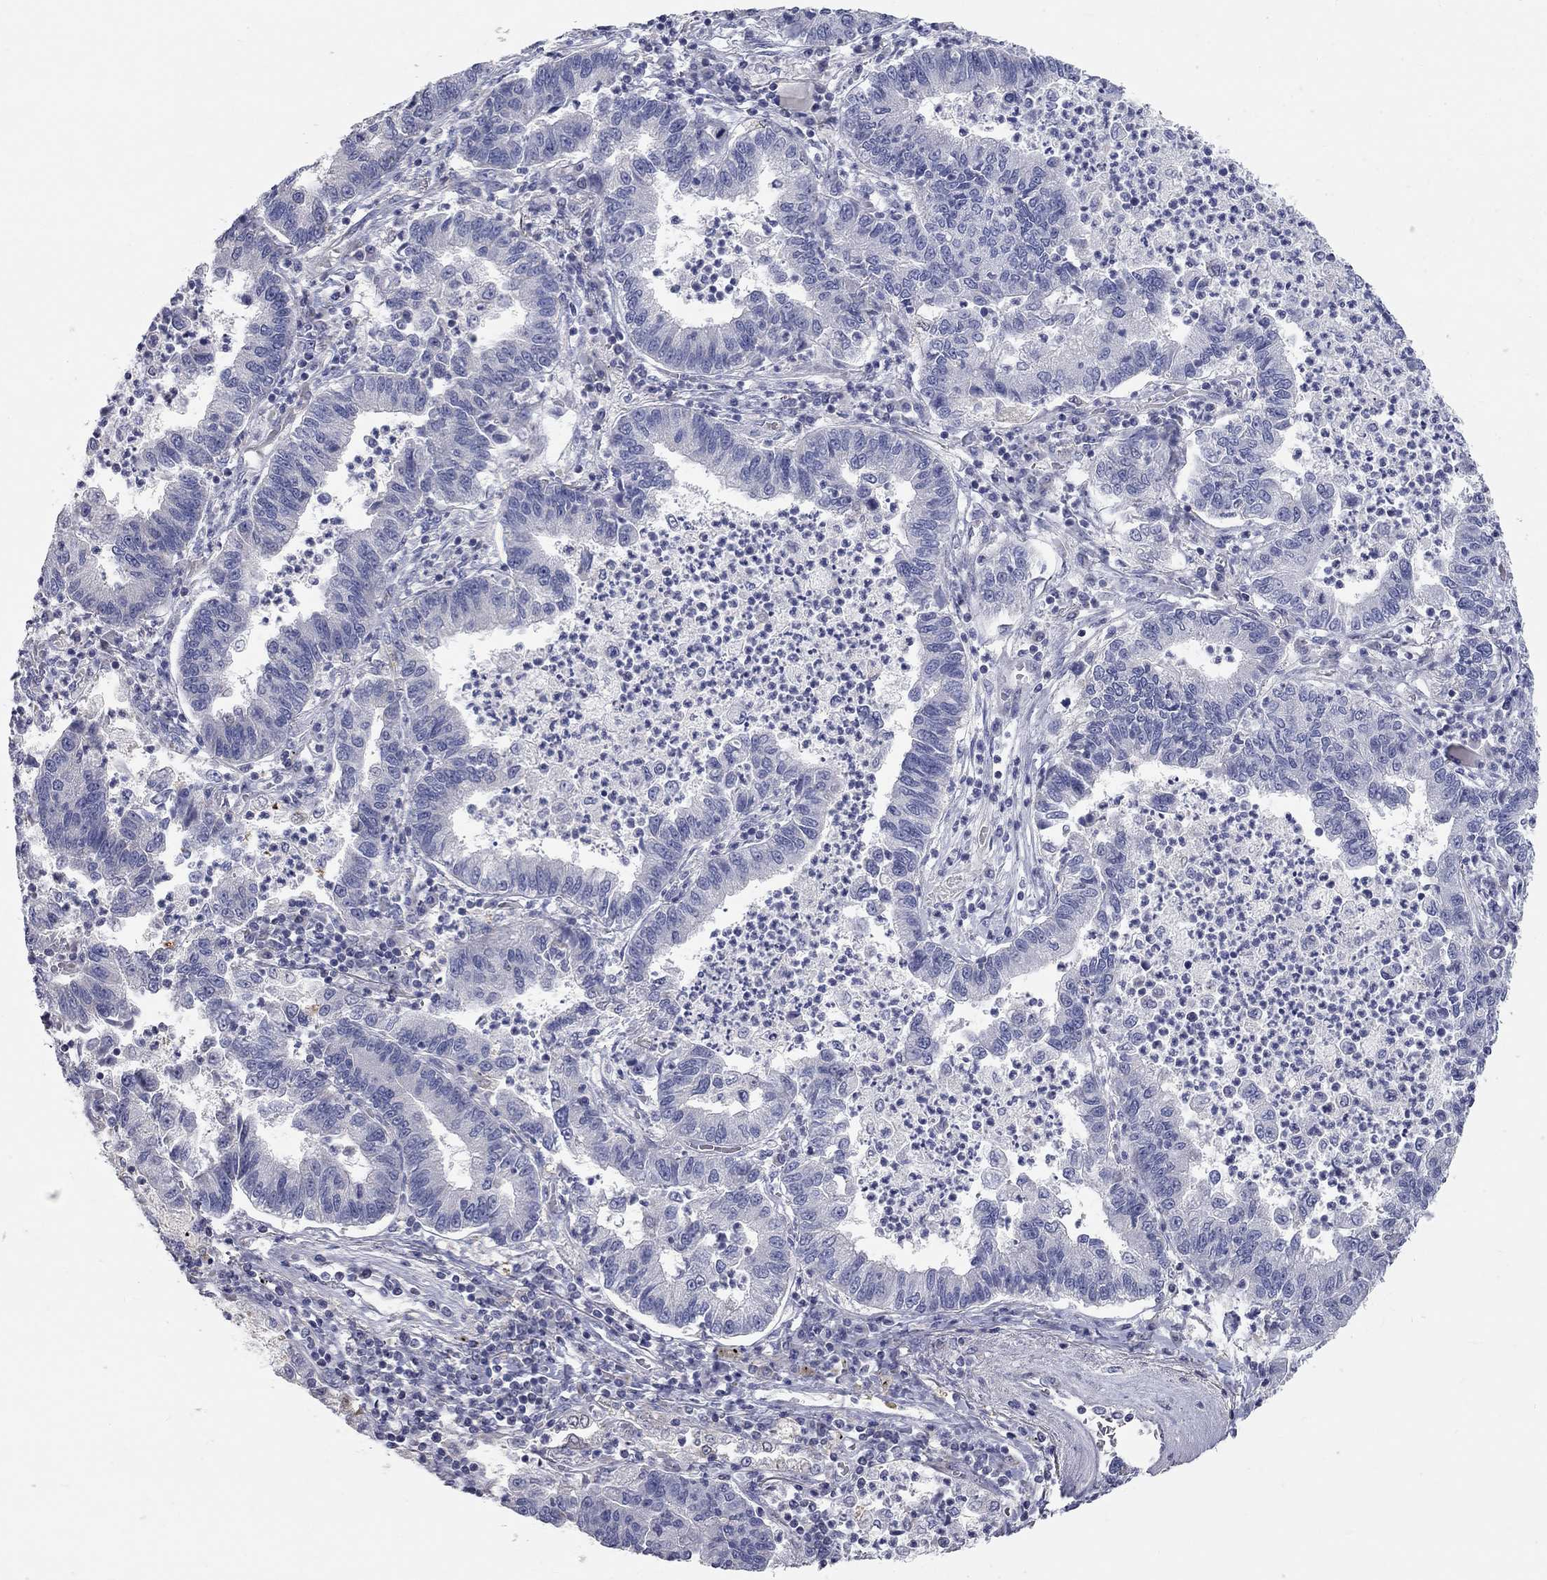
{"staining": {"intensity": "negative", "quantity": "none", "location": "none"}, "tissue": "lung cancer", "cell_type": "Tumor cells", "image_type": "cancer", "snomed": [{"axis": "morphology", "description": "Adenocarcinoma, NOS"}, {"axis": "topography", "description": "Lung"}], "caption": "Immunohistochemical staining of human lung cancer (adenocarcinoma) shows no significant expression in tumor cells.", "gene": "CFAP161", "patient": {"sex": "female", "age": 57}}